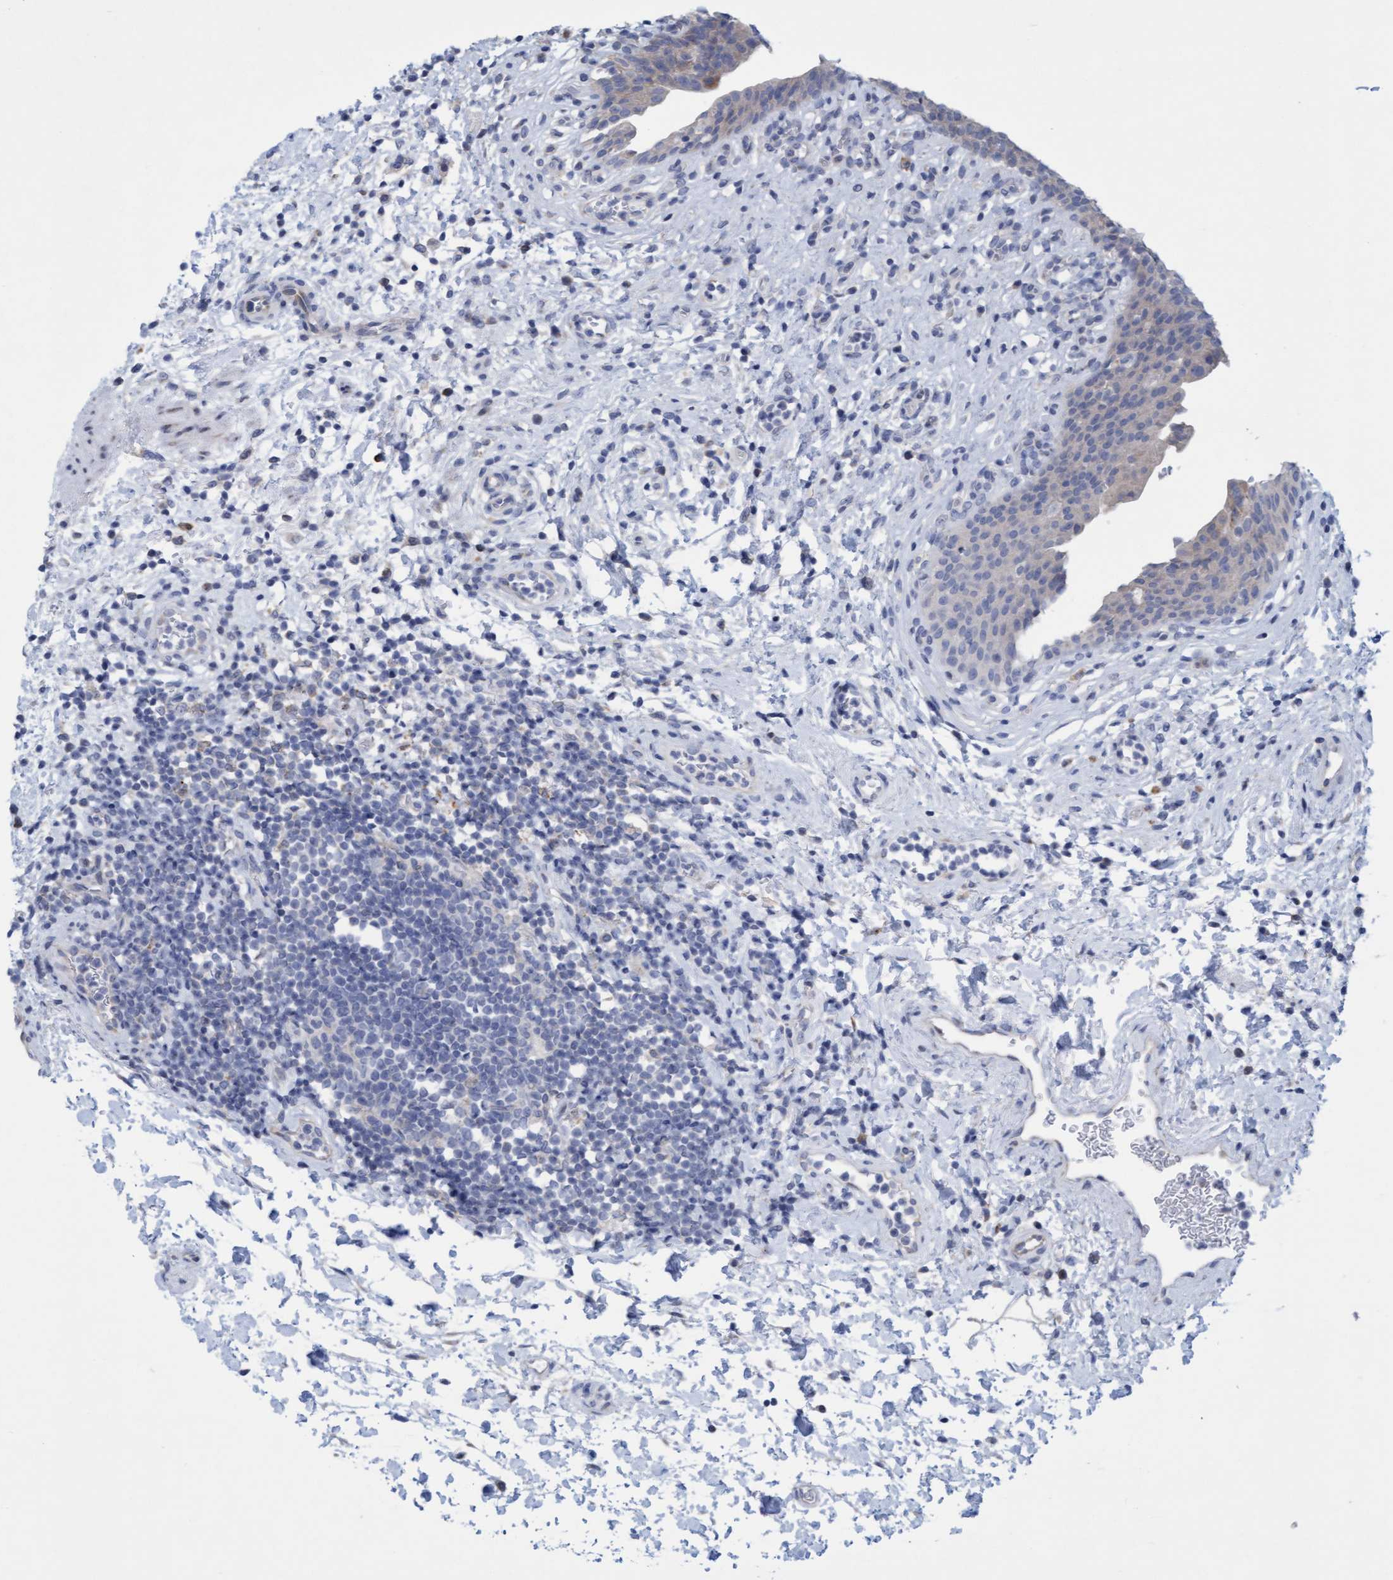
{"staining": {"intensity": "negative", "quantity": "none", "location": "none"}, "tissue": "urinary bladder", "cell_type": "Urothelial cells", "image_type": "normal", "snomed": [{"axis": "morphology", "description": "Normal tissue, NOS"}, {"axis": "topography", "description": "Urinary bladder"}], "caption": "Urothelial cells show no significant staining in benign urinary bladder. Nuclei are stained in blue.", "gene": "SLC28A3", "patient": {"sex": "male", "age": 37}}